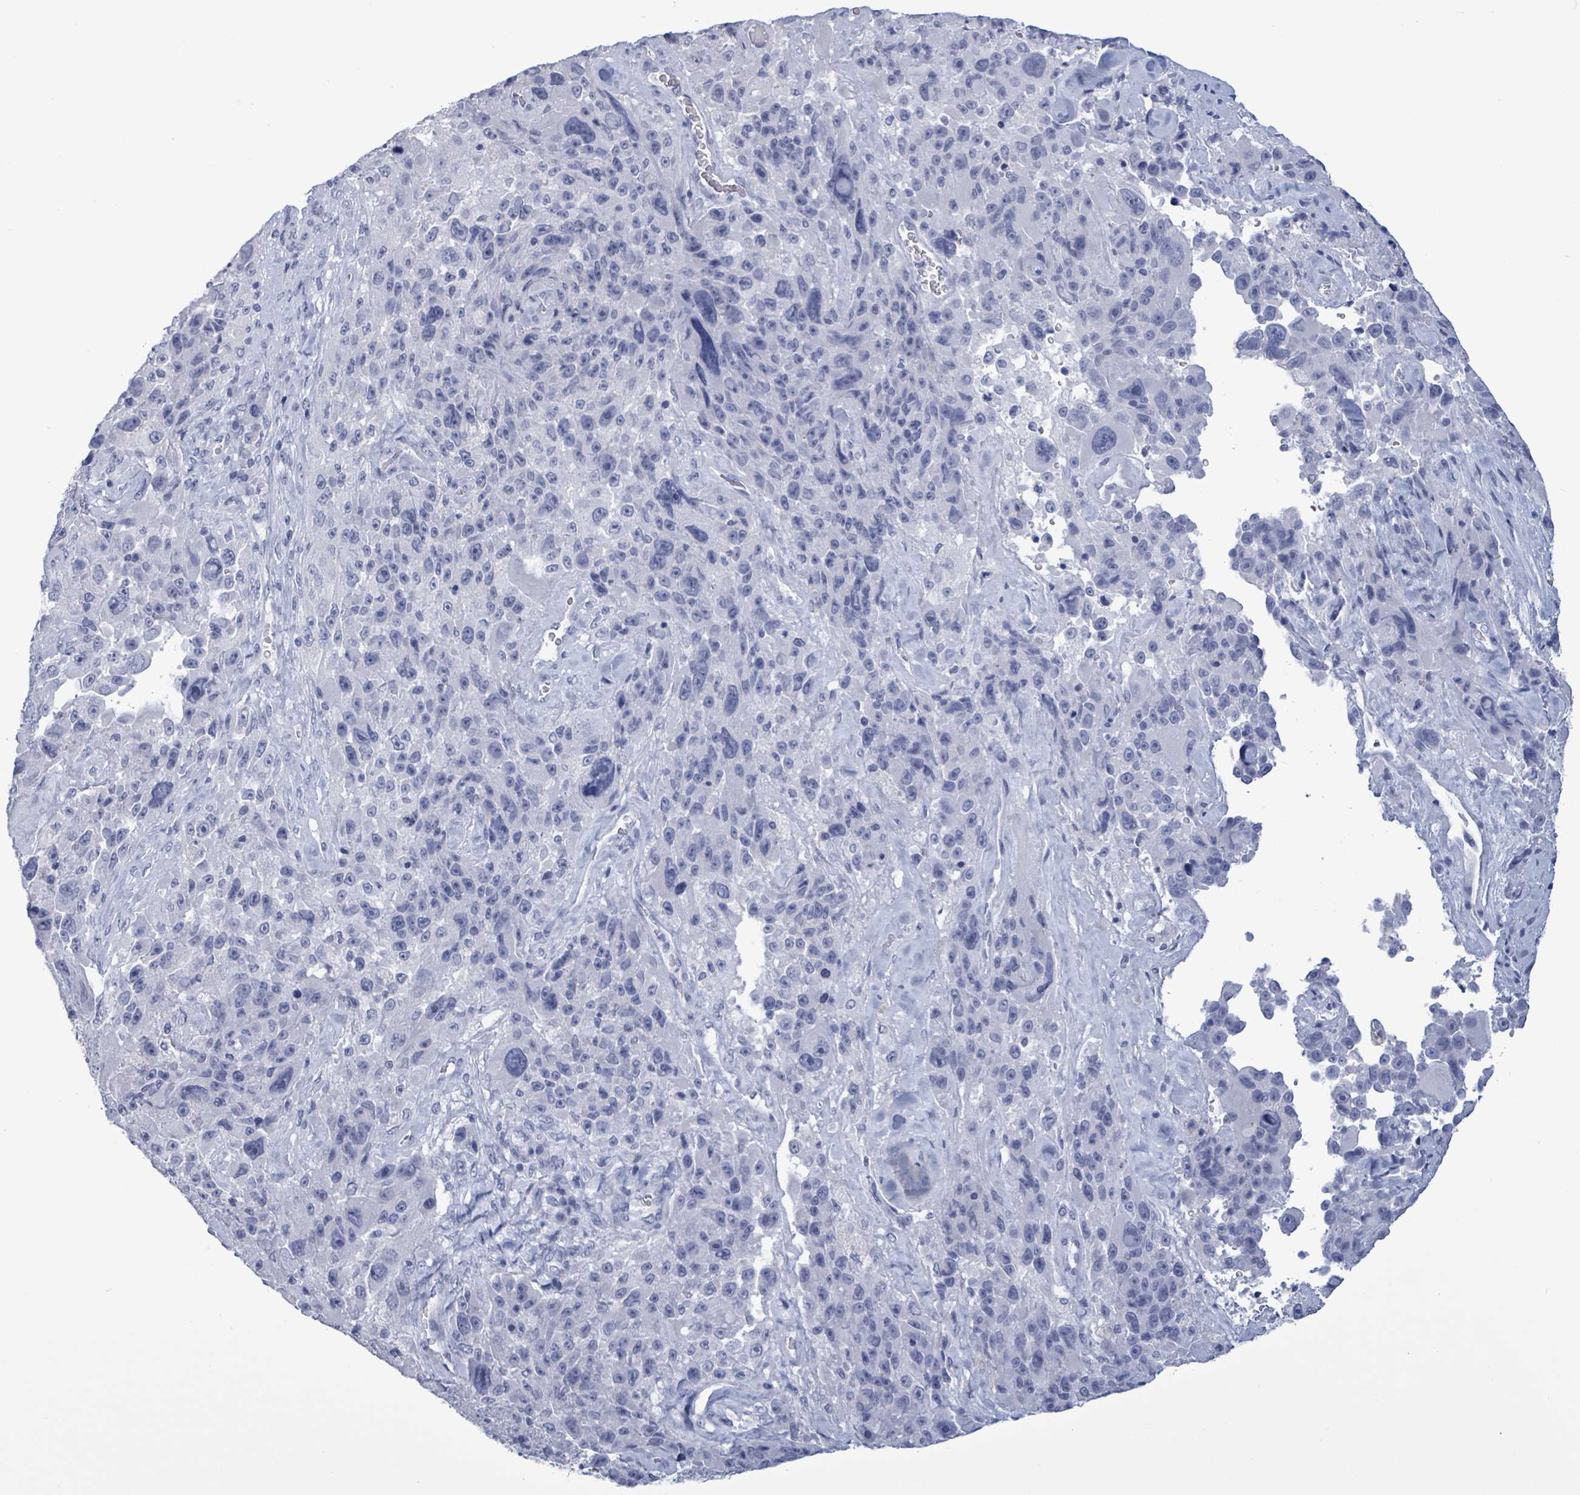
{"staining": {"intensity": "negative", "quantity": "none", "location": "none"}, "tissue": "melanoma", "cell_type": "Tumor cells", "image_type": "cancer", "snomed": [{"axis": "morphology", "description": "Malignant melanoma, Metastatic site"}, {"axis": "topography", "description": "Lymph node"}], "caption": "Histopathology image shows no significant protein expression in tumor cells of melanoma.", "gene": "NKX2-1", "patient": {"sex": "male", "age": 62}}